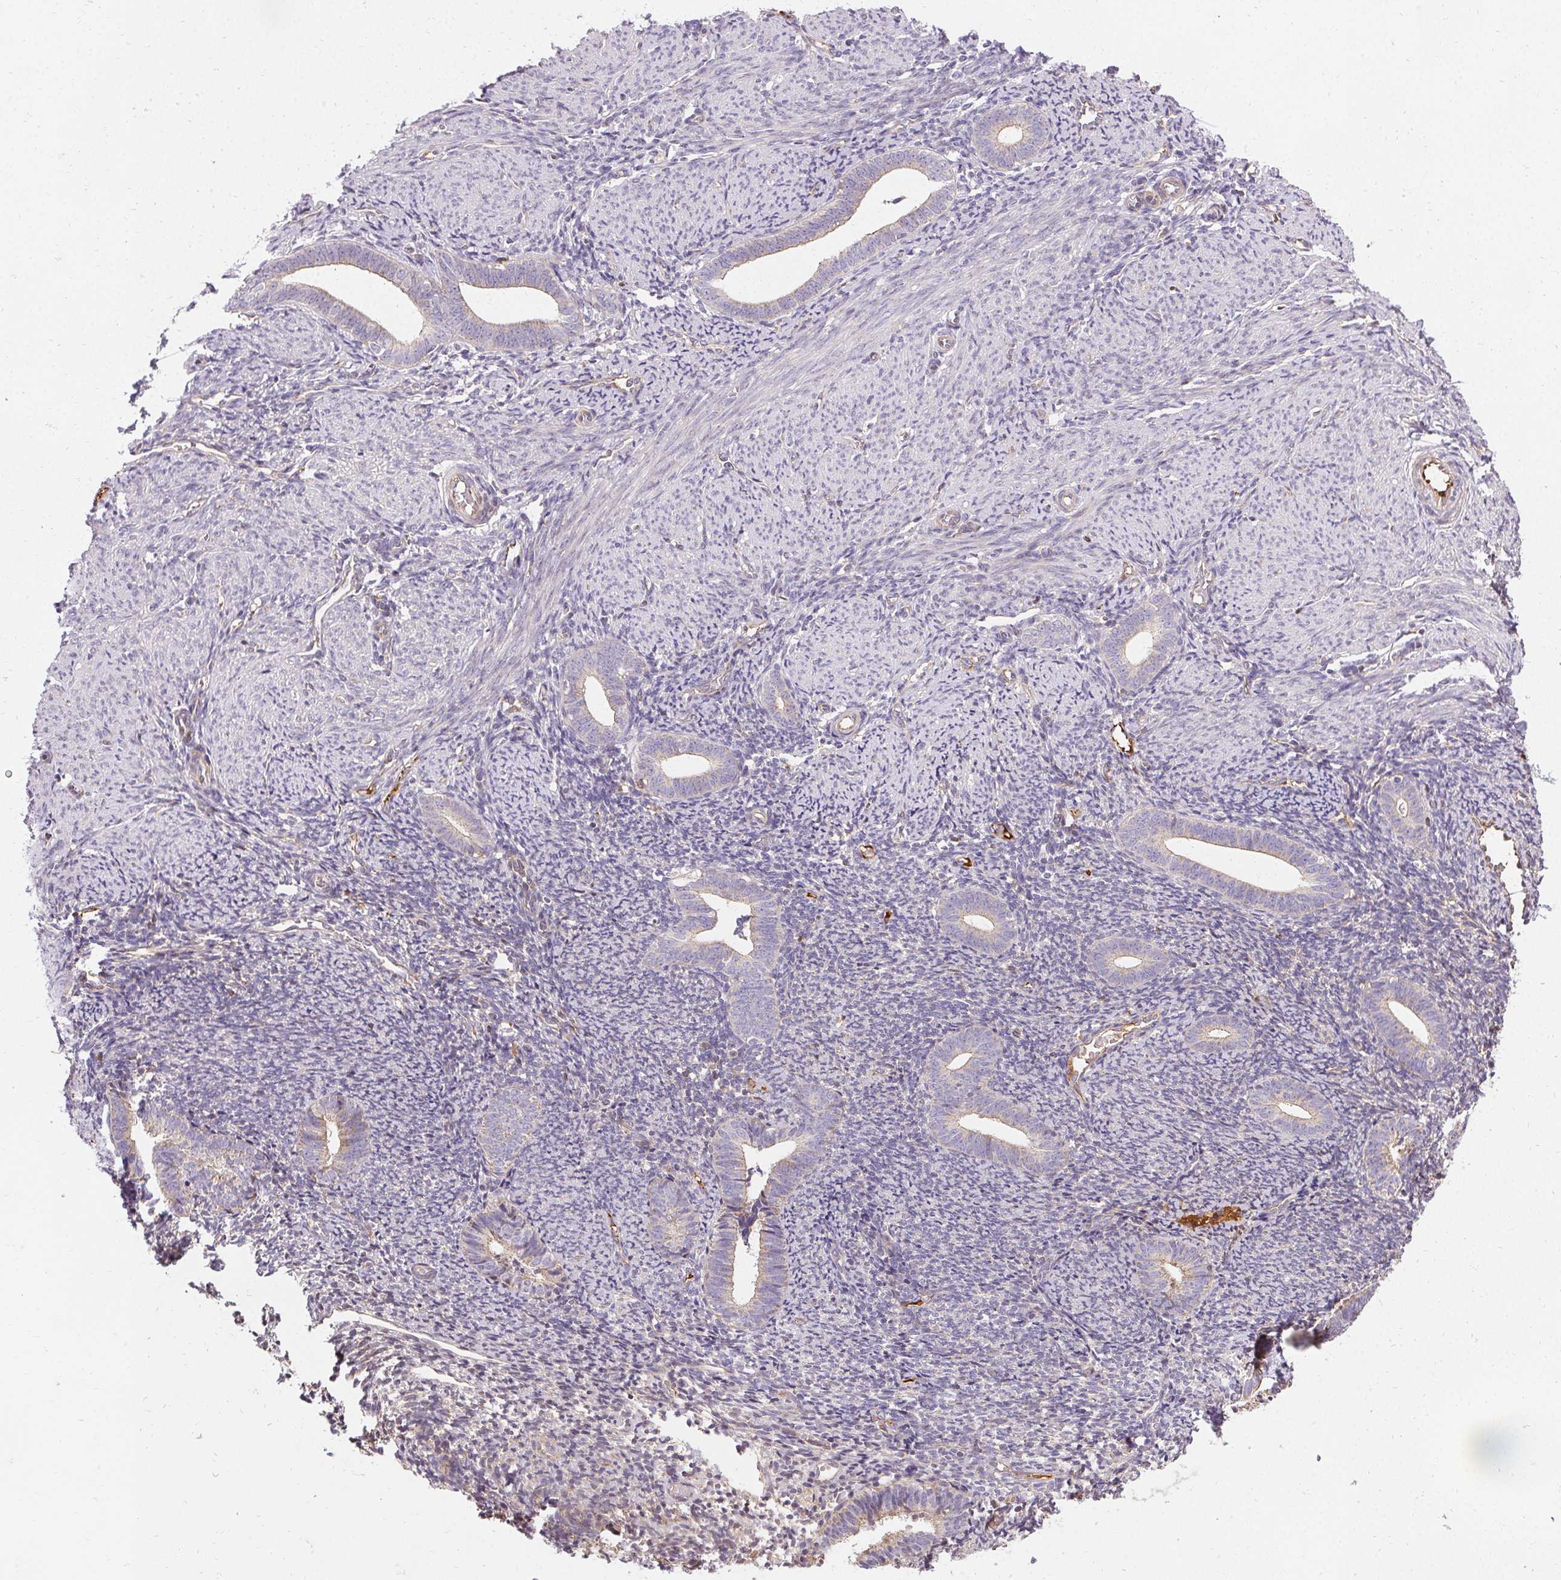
{"staining": {"intensity": "weak", "quantity": "<25%", "location": "cytoplasmic/membranous"}, "tissue": "endometrium", "cell_type": "Cells in endometrial stroma", "image_type": "normal", "snomed": [{"axis": "morphology", "description": "Normal tissue, NOS"}, {"axis": "topography", "description": "Endometrium"}], "caption": "Photomicrograph shows no protein expression in cells in endometrial stroma of benign endometrium.", "gene": "APLP1", "patient": {"sex": "female", "age": 39}}